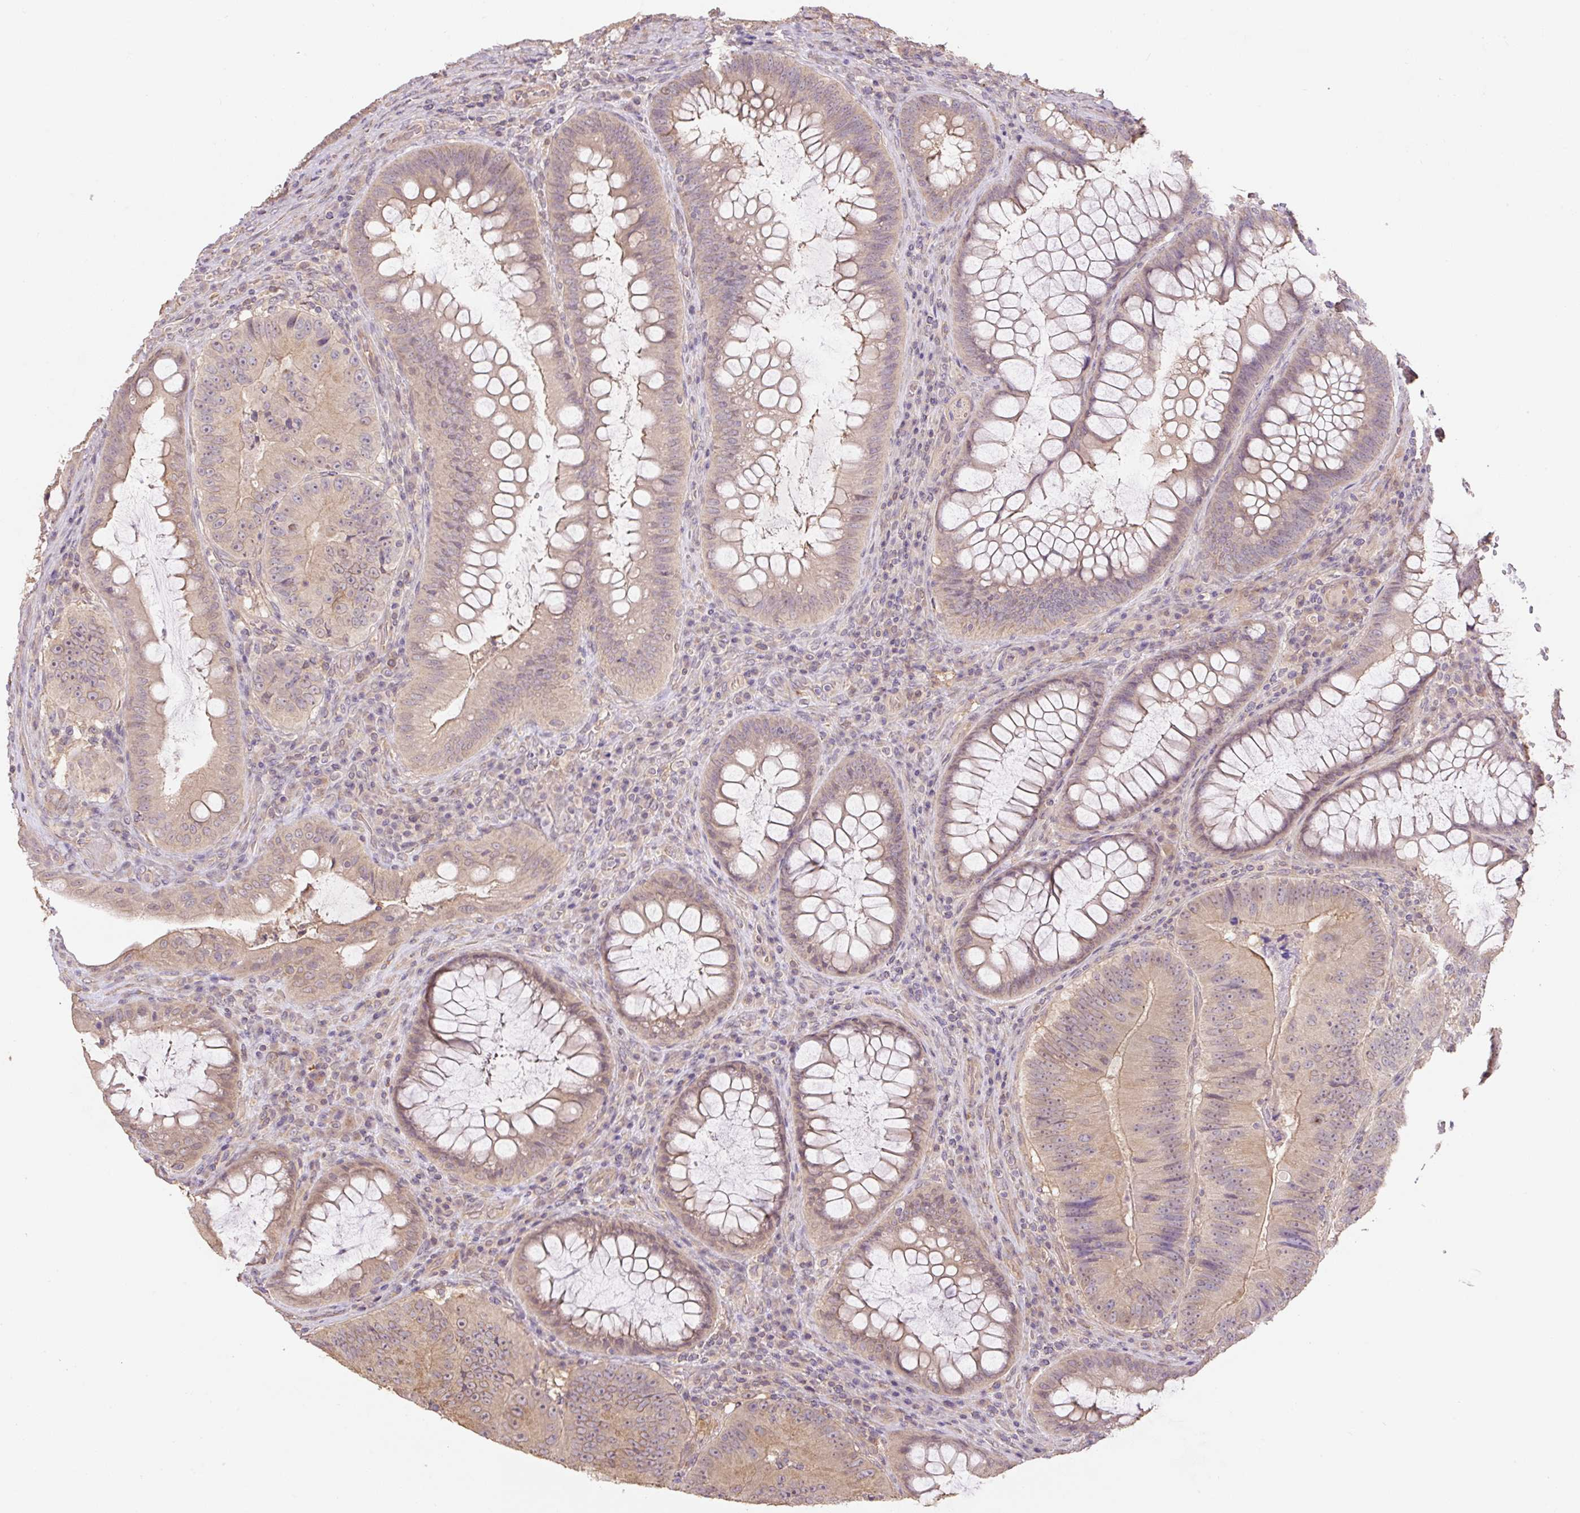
{"staining": {"intensity": "weak", "quantity": "25%-75%", "location": "cytoplasmic/membranous"}, "tissue": "colorectal cancer", "cell_type": "Tumor cells", "image_type": "cancer", "snomed": [{"axis": "morphology", "description": "Adenocarcinoma, NOS"}, {"axis": "topography", "description": "Colon"}], "caption": "A photomicrograph of colorectal adenocarcinoma stained for a protein demonstrates weak cytoplasmic/membranous brown staining in tumor cells.", "gene": "COX8A", "patient": {"sex": "female", "age": 86}}